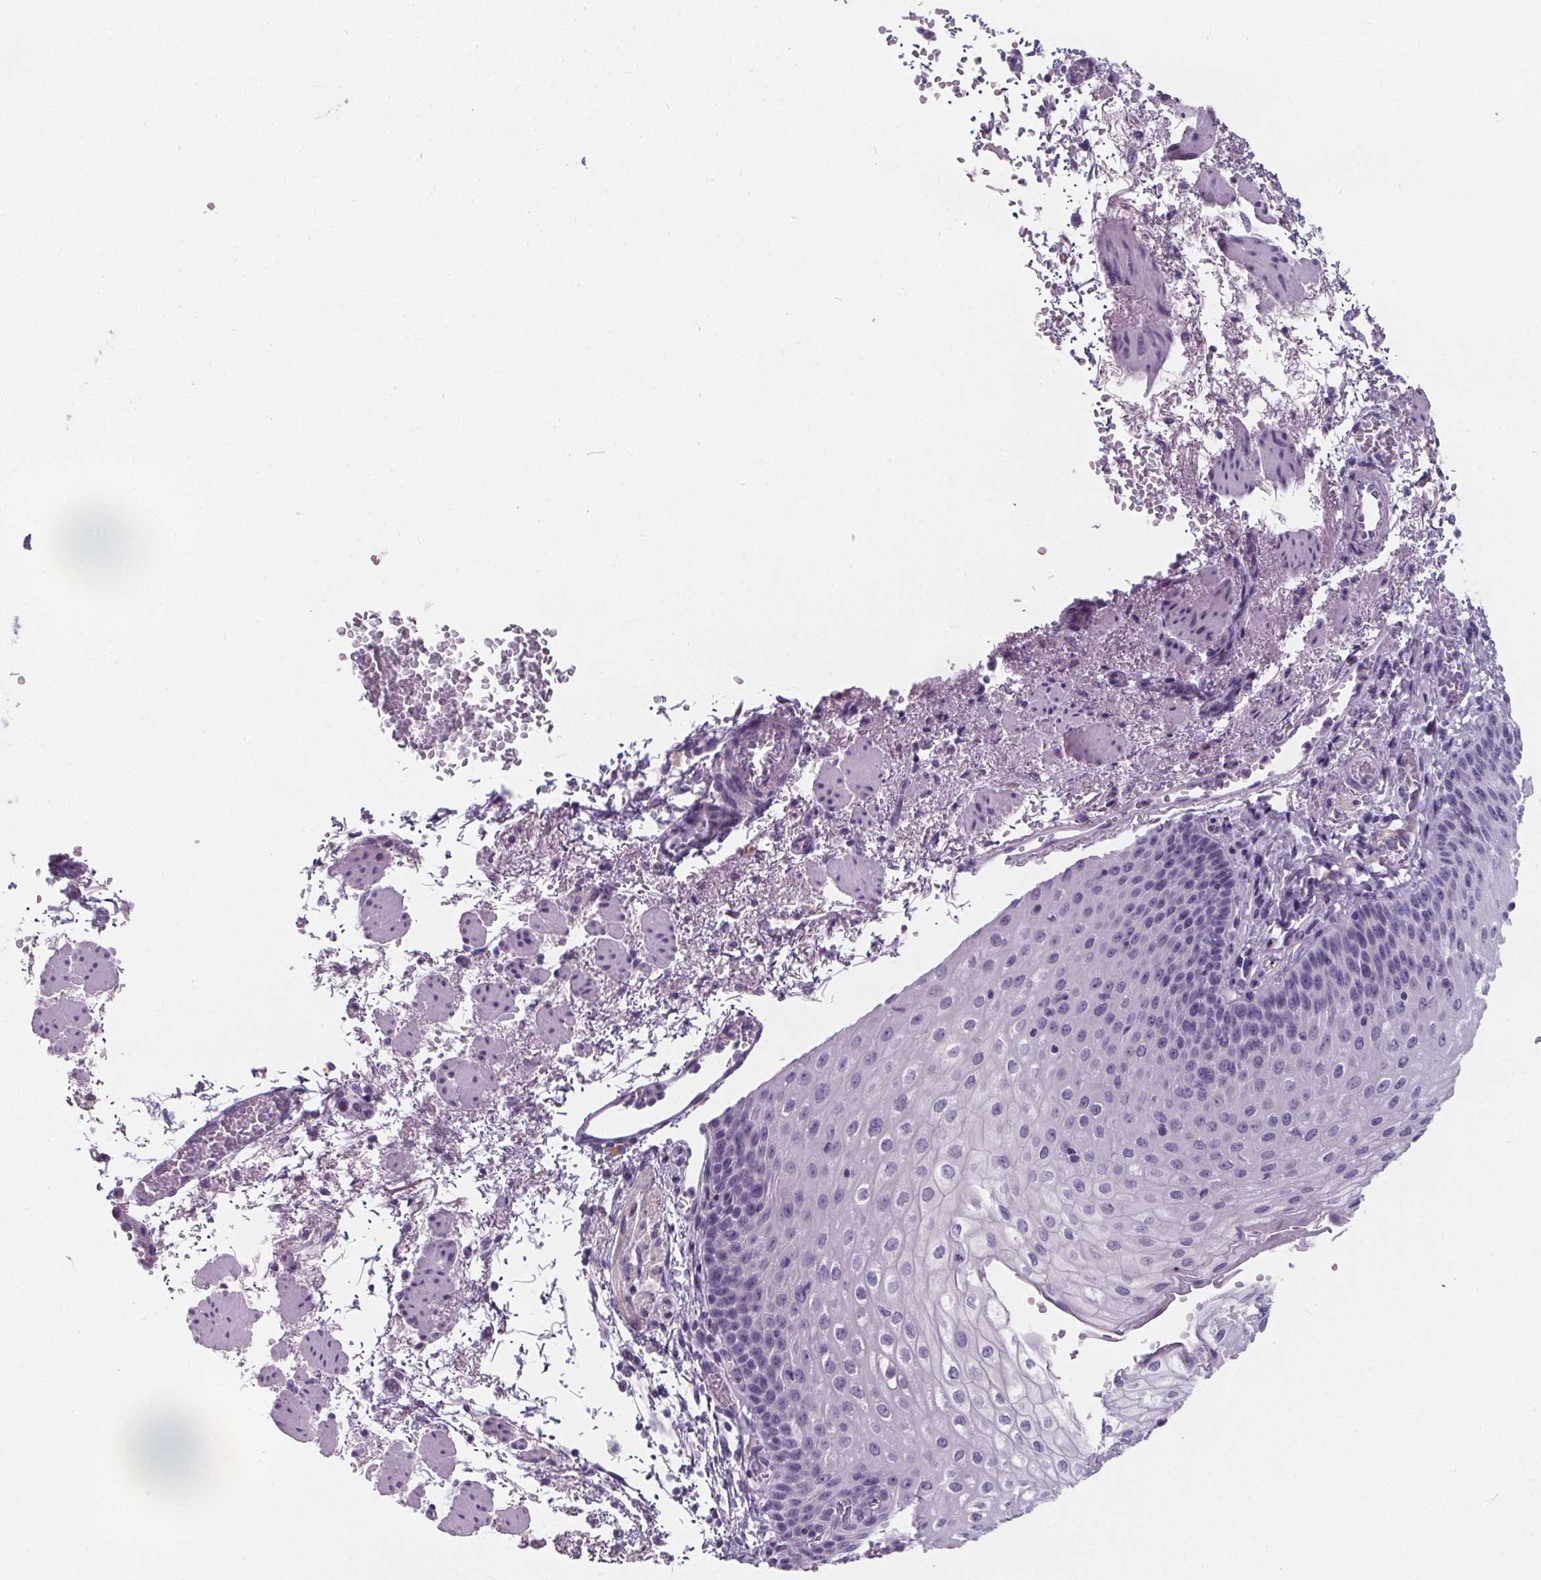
{"staining": {"intensity": "negative", "quantity": "none", "location": "none"}, "tissue": "esophagus", "cell_type": "Squamous epithelial cells", "image_type": "normal", "snomed": [{"axis": "morphology", "description": "Normal tissue, NOS"}, {"axis": "morphology", "description": "Adenocarcinoma, NOS"}, {"axis": "topography", "description": "Esophagus"}], "caption": "Immunohistochemical staining of benign human esophagus shows no significant positivity in squamous epithelial cells.", "gene": "ADRB1", "patient": {"sex": "male", "age": 81}}